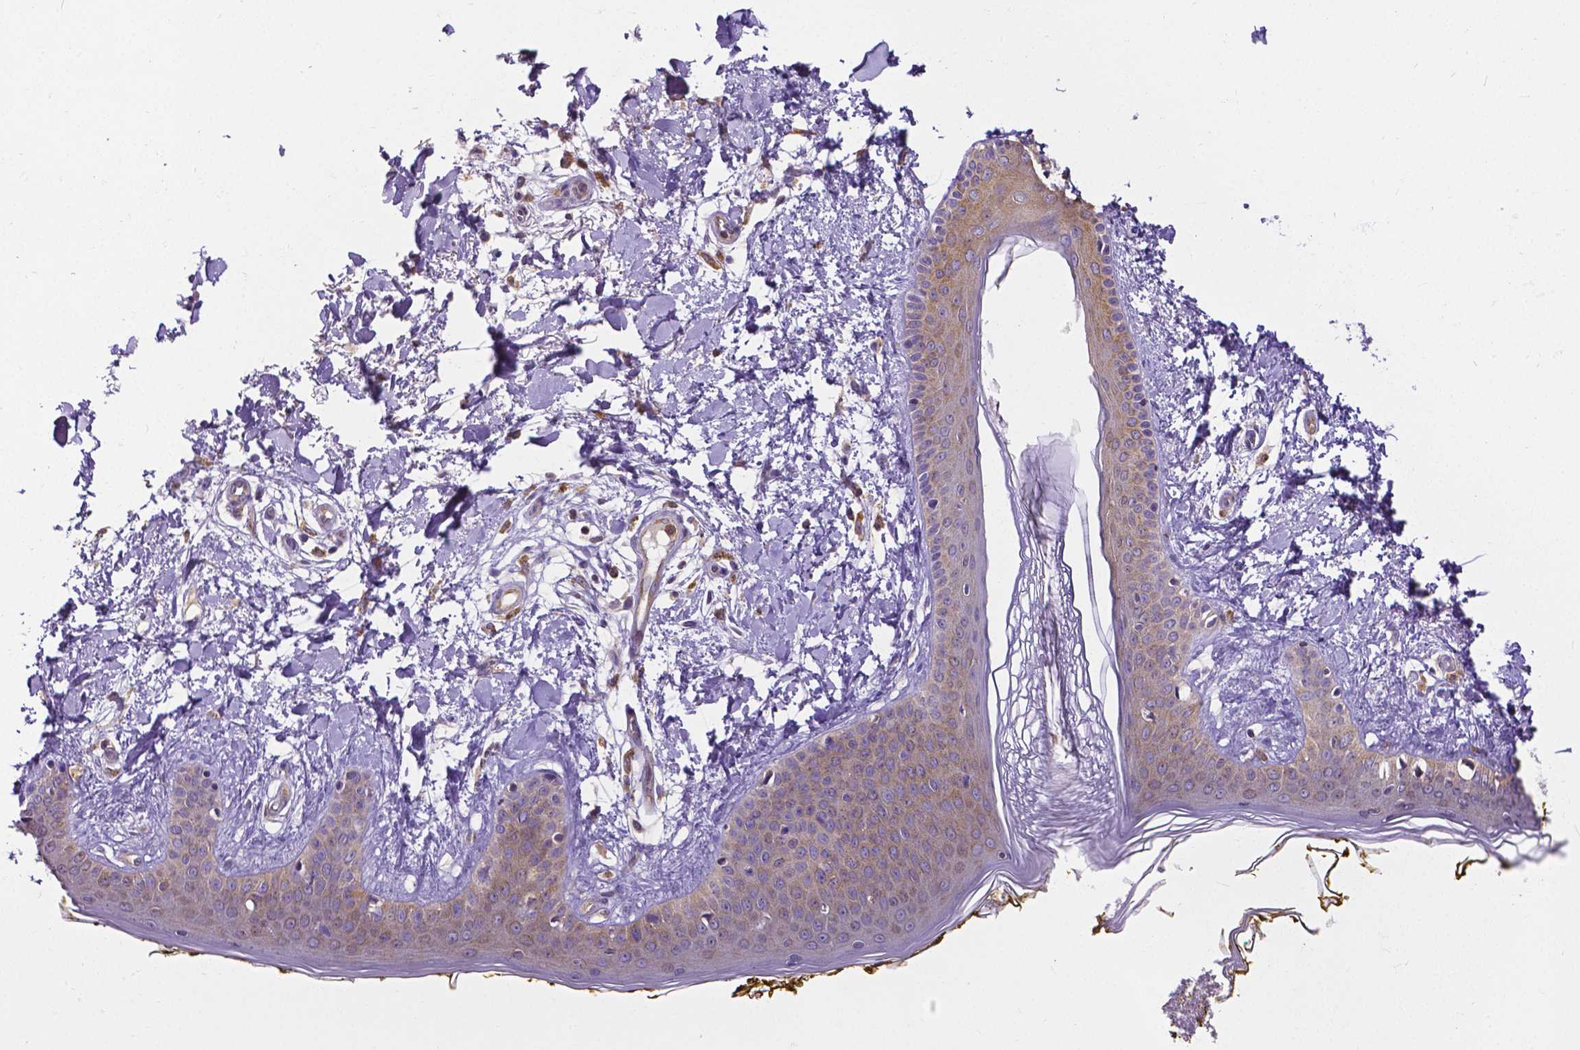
{"staining": {"intensity": "negative", "quantity": "none", "location": "none"}, "tissue": "skin", "cell_type": "Fibroblasts", "image_type": "normal", "snomed": [{"axis": "morphology", "description": "Normal tissue, NOS"}, {"axis": "topography", "description": "Skin"}], "caption": "Immunohistochemical staining of benign human skin displays no significant expression in fibroblasts.", "gene": "DICER1", "patient": {"sex": "female", "age": 34}}